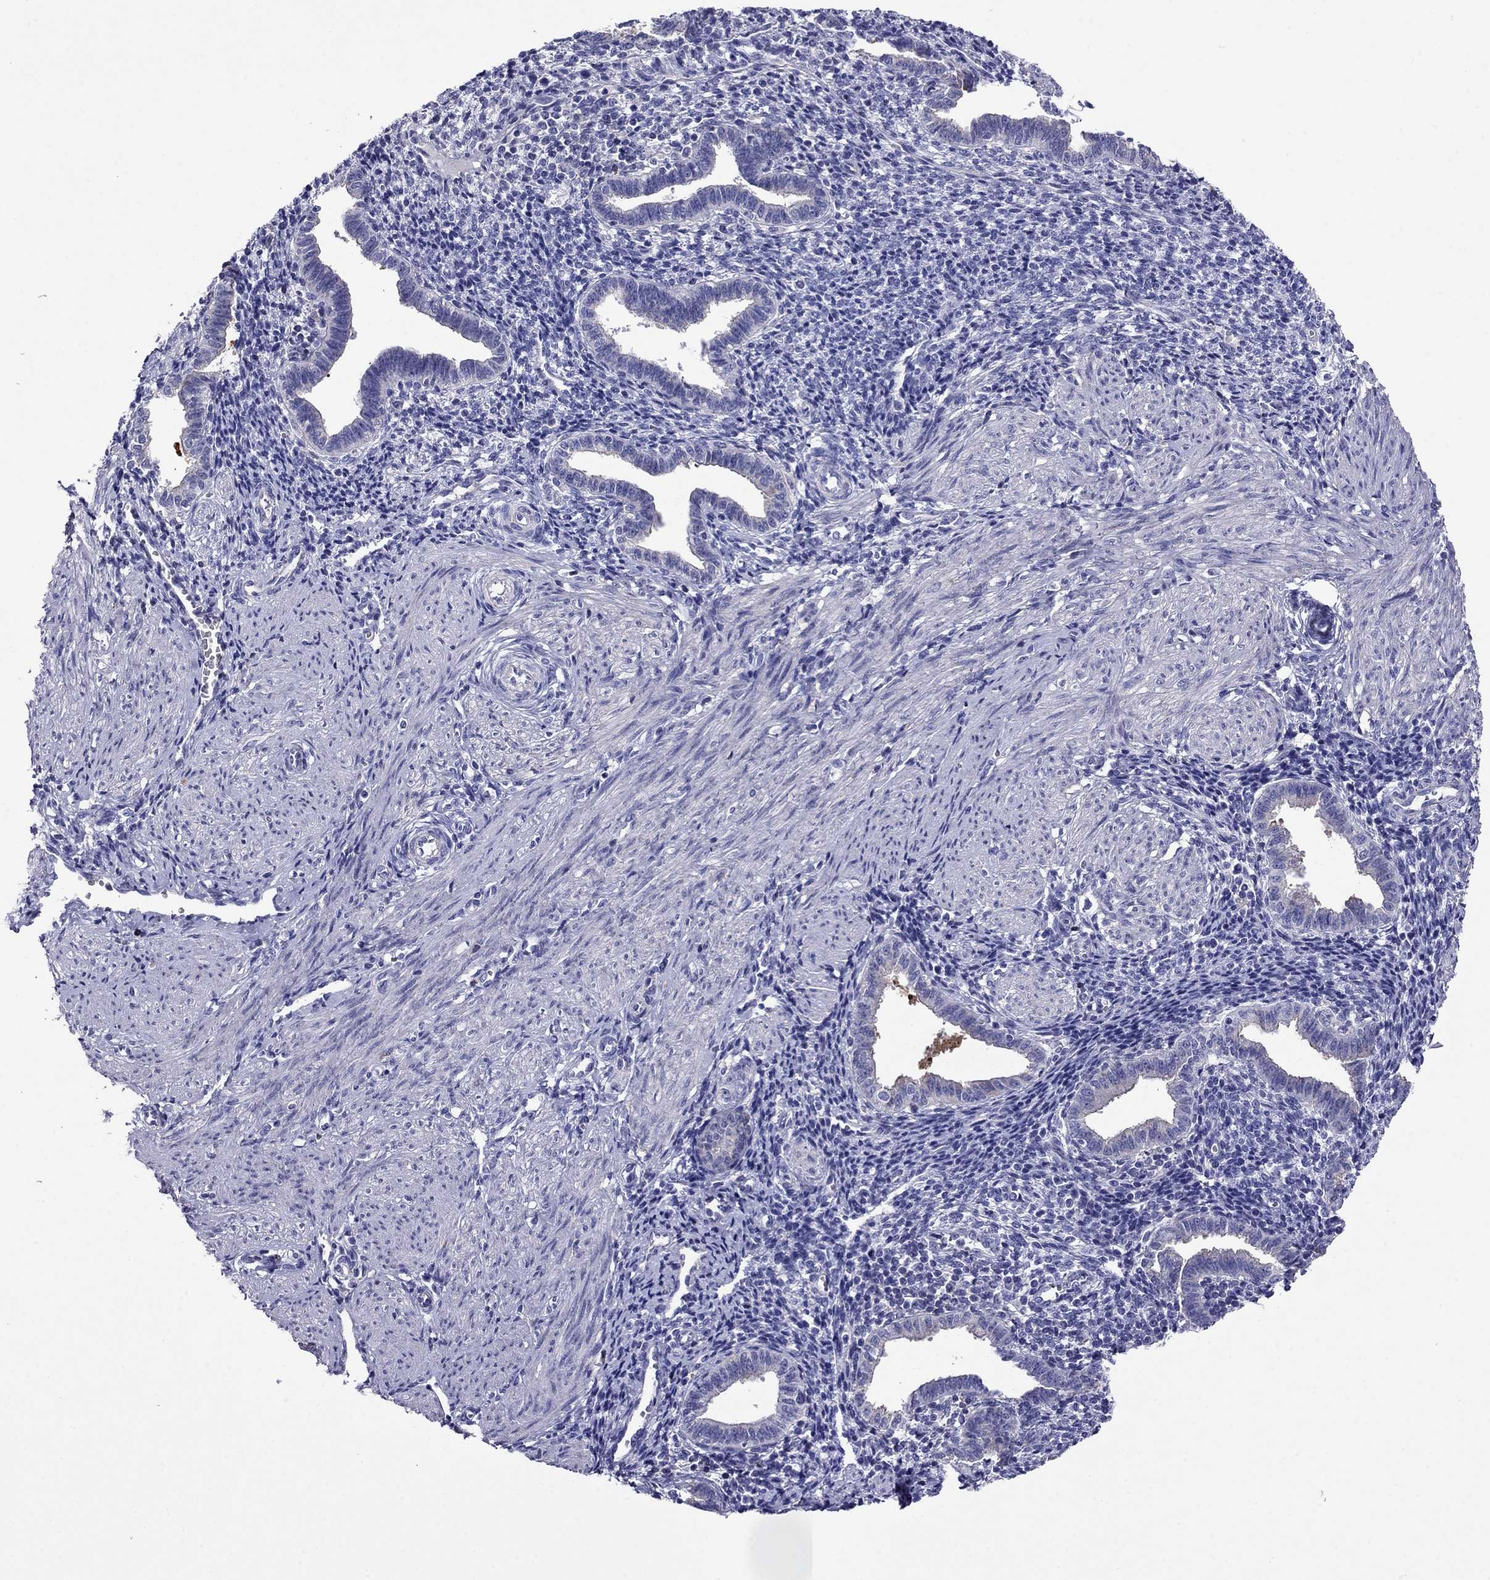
{"staining": {"intensity": "negative", "quantity": "none", "location": "none"}, "tissue": "endometrium", "cell_type": "Cells in endometrial stroma", "image_type": "normal", "snomed": [{"axis": "morphology", "description": "Normal tissue, NOS"}, {"axis": "topography", "description": "Endometrium"}], "caption": "The IHC histopathology image has no significant expression in cells in endometrial stroma of endometrium. (Stains: DAB immunohistochemistry with hematoxylin counter stain, Microscopy: brightfield microscopy at high magnification).", "gene": "SCG2", "patient": {"sex": "female", "age": 37}}